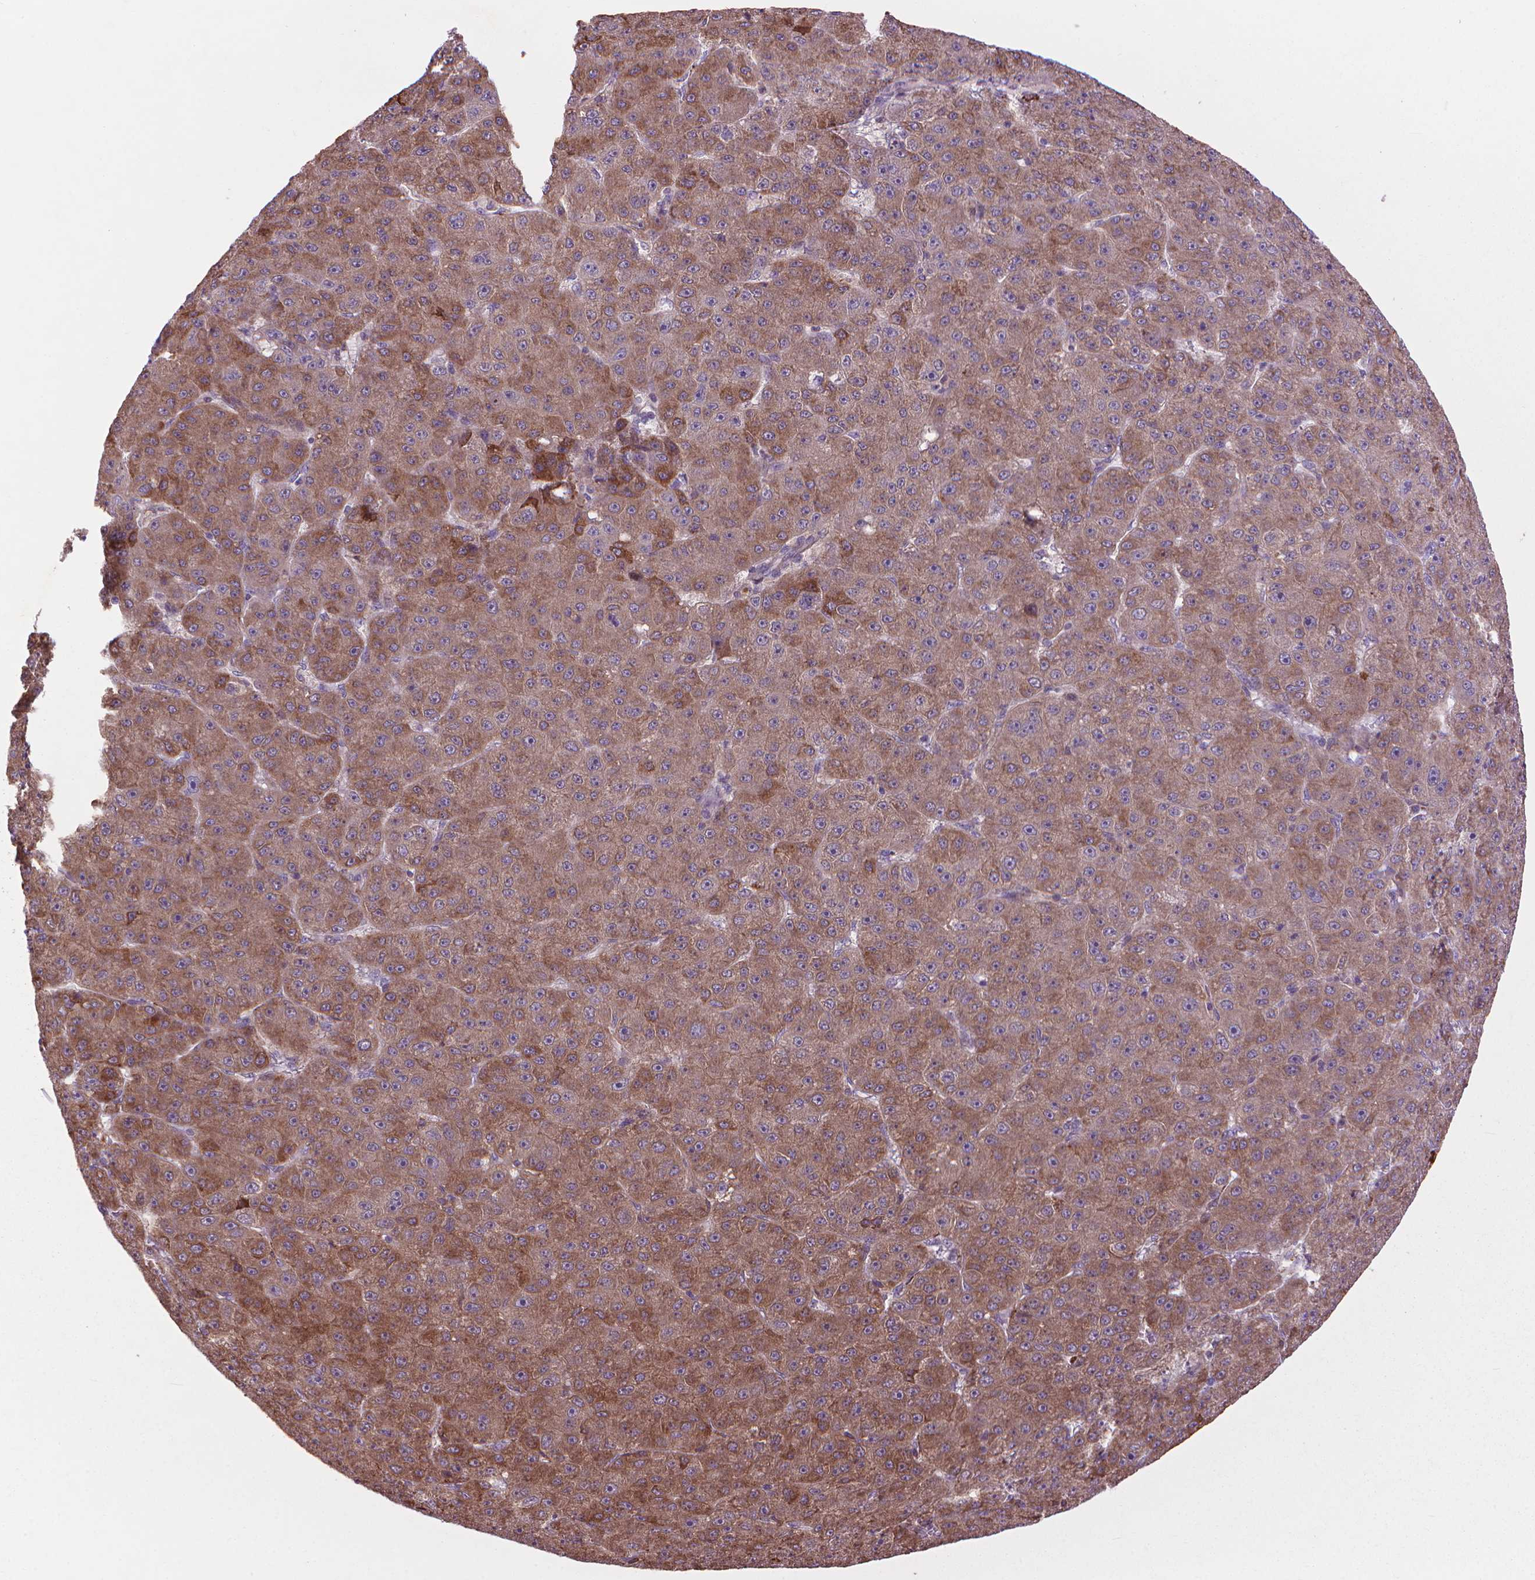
{"staining": {"intensity": "moderate", "quantity": "25%-75%", "location": "cytoplasmic/membranous"}, "tissue": "liver cancer", "cell_type": "Tumor cells", "image_type": "cancer", "snomed": [{"axis": "morphology", "description": "Carcinoma, Hepatocellular, NOS"}, {"axis": "topography", "description": "Liver"}], "caption": "High-power microscopy captured an immunohistochemistry histopathology image of hepatocellular carcinoma (liver), revealing moderate cytoplasmic/membranous expression in approximately 25%-75% of tumor cells. The staining is performed using DAB (3,3'-diaminobenzidine) brown chromogen to label protein expression. The nuclei are counter-stained blue using hematoxylin.", "gene": "MYH14", "patient": {"sex": "male", "age": 67}}